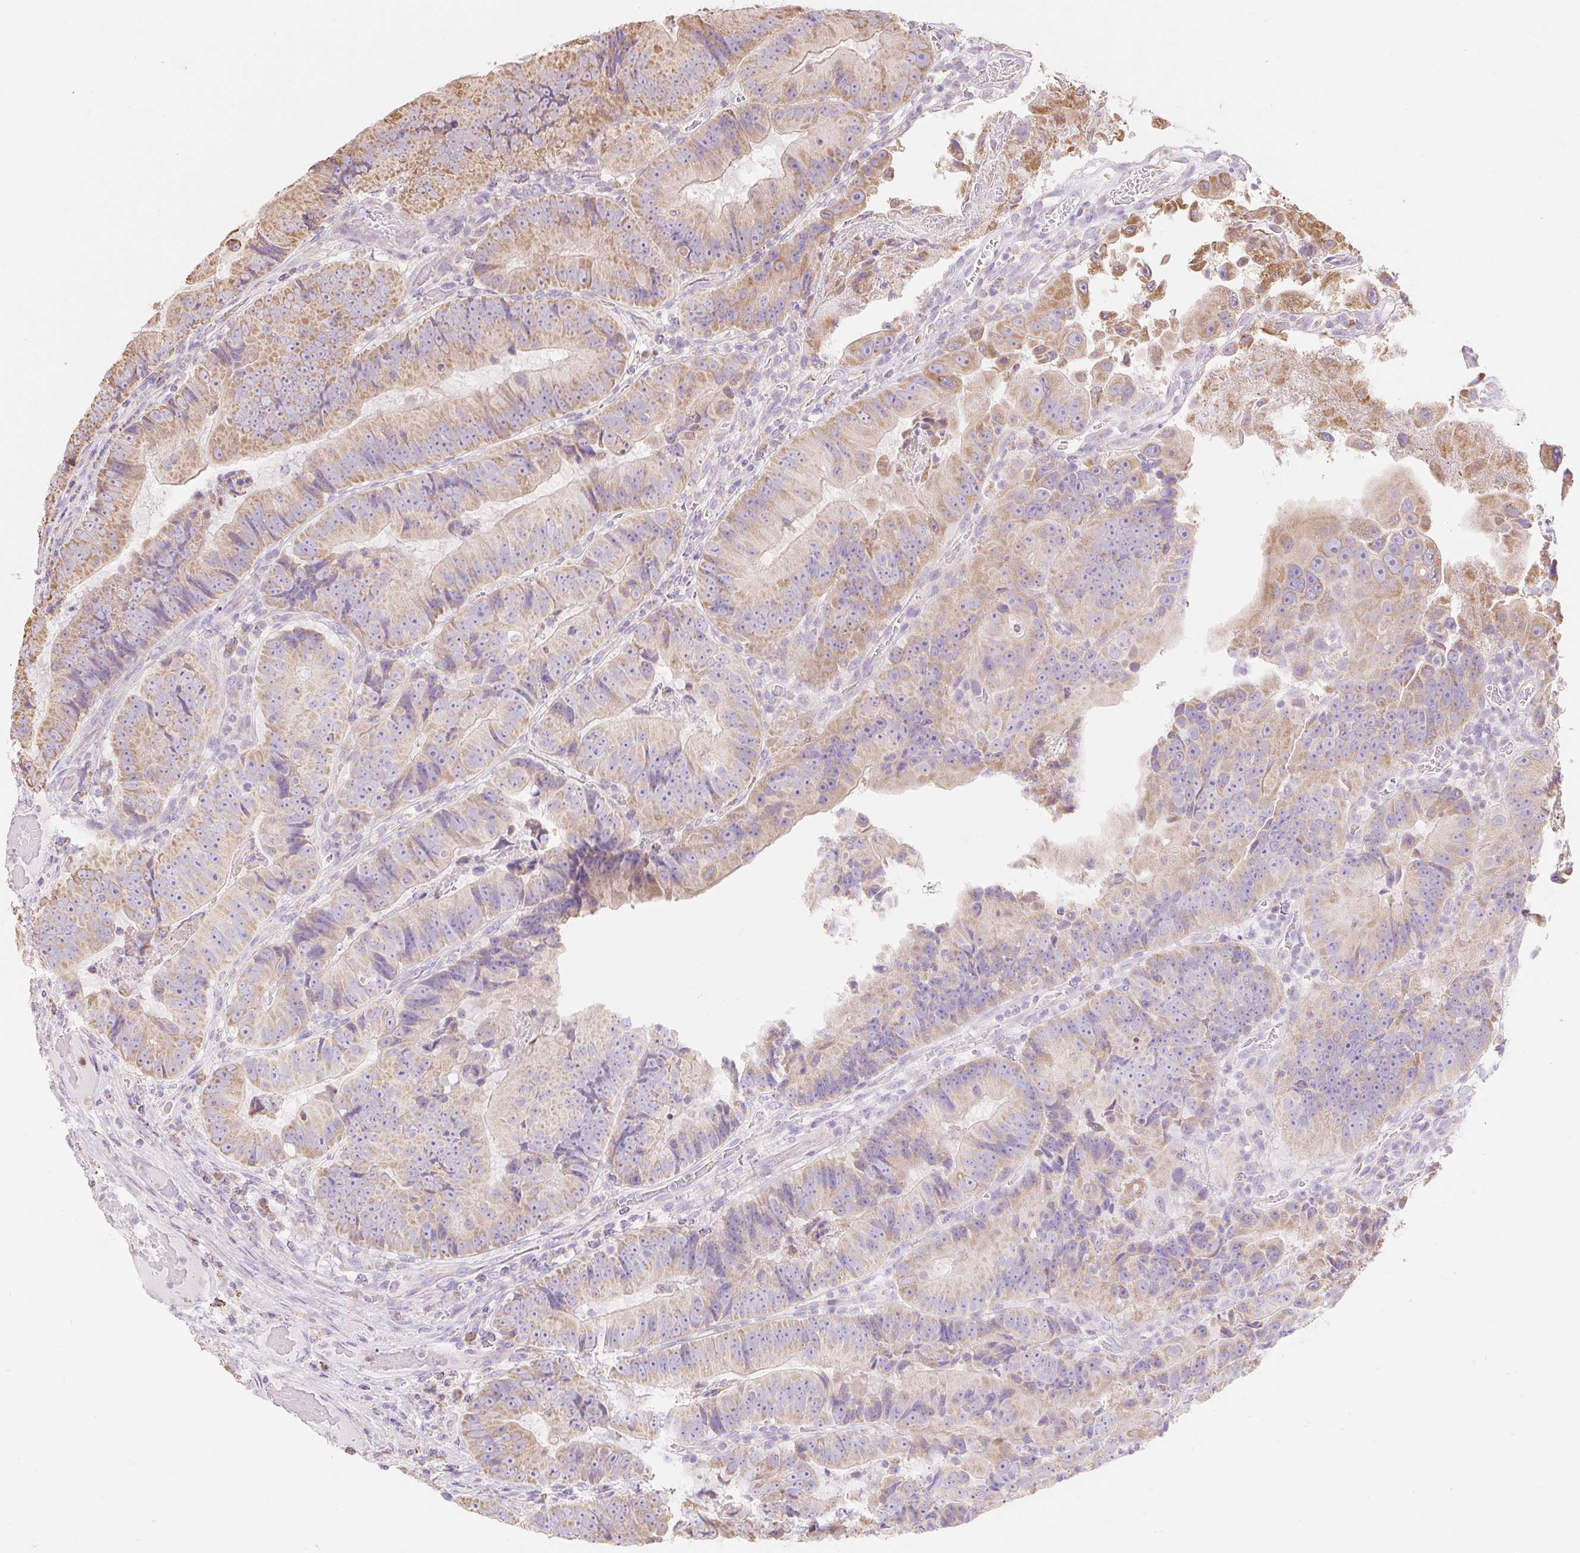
{"staining": {"intensity": "moderate", "quantity": "25%-75%", "location": "cytoplasmic/membranous"}, "tissue": "colorectal cancer", "cell_type": "Tumor cells", "image_type": "cancer", "snomed": [{"axis": "morphology", "description": "Adenocarcinoma, NOS"}, {"axis": "topography", "description": "Colon"}], "caption": "About 25%-75% of tumor cells in colorectal cancer show moderate cytoplasmic/membranous protein expression as visualized by brown immunohistochemical staining.", "gene": "DHX35", "patient": {"sex": "female", "age": 86}}